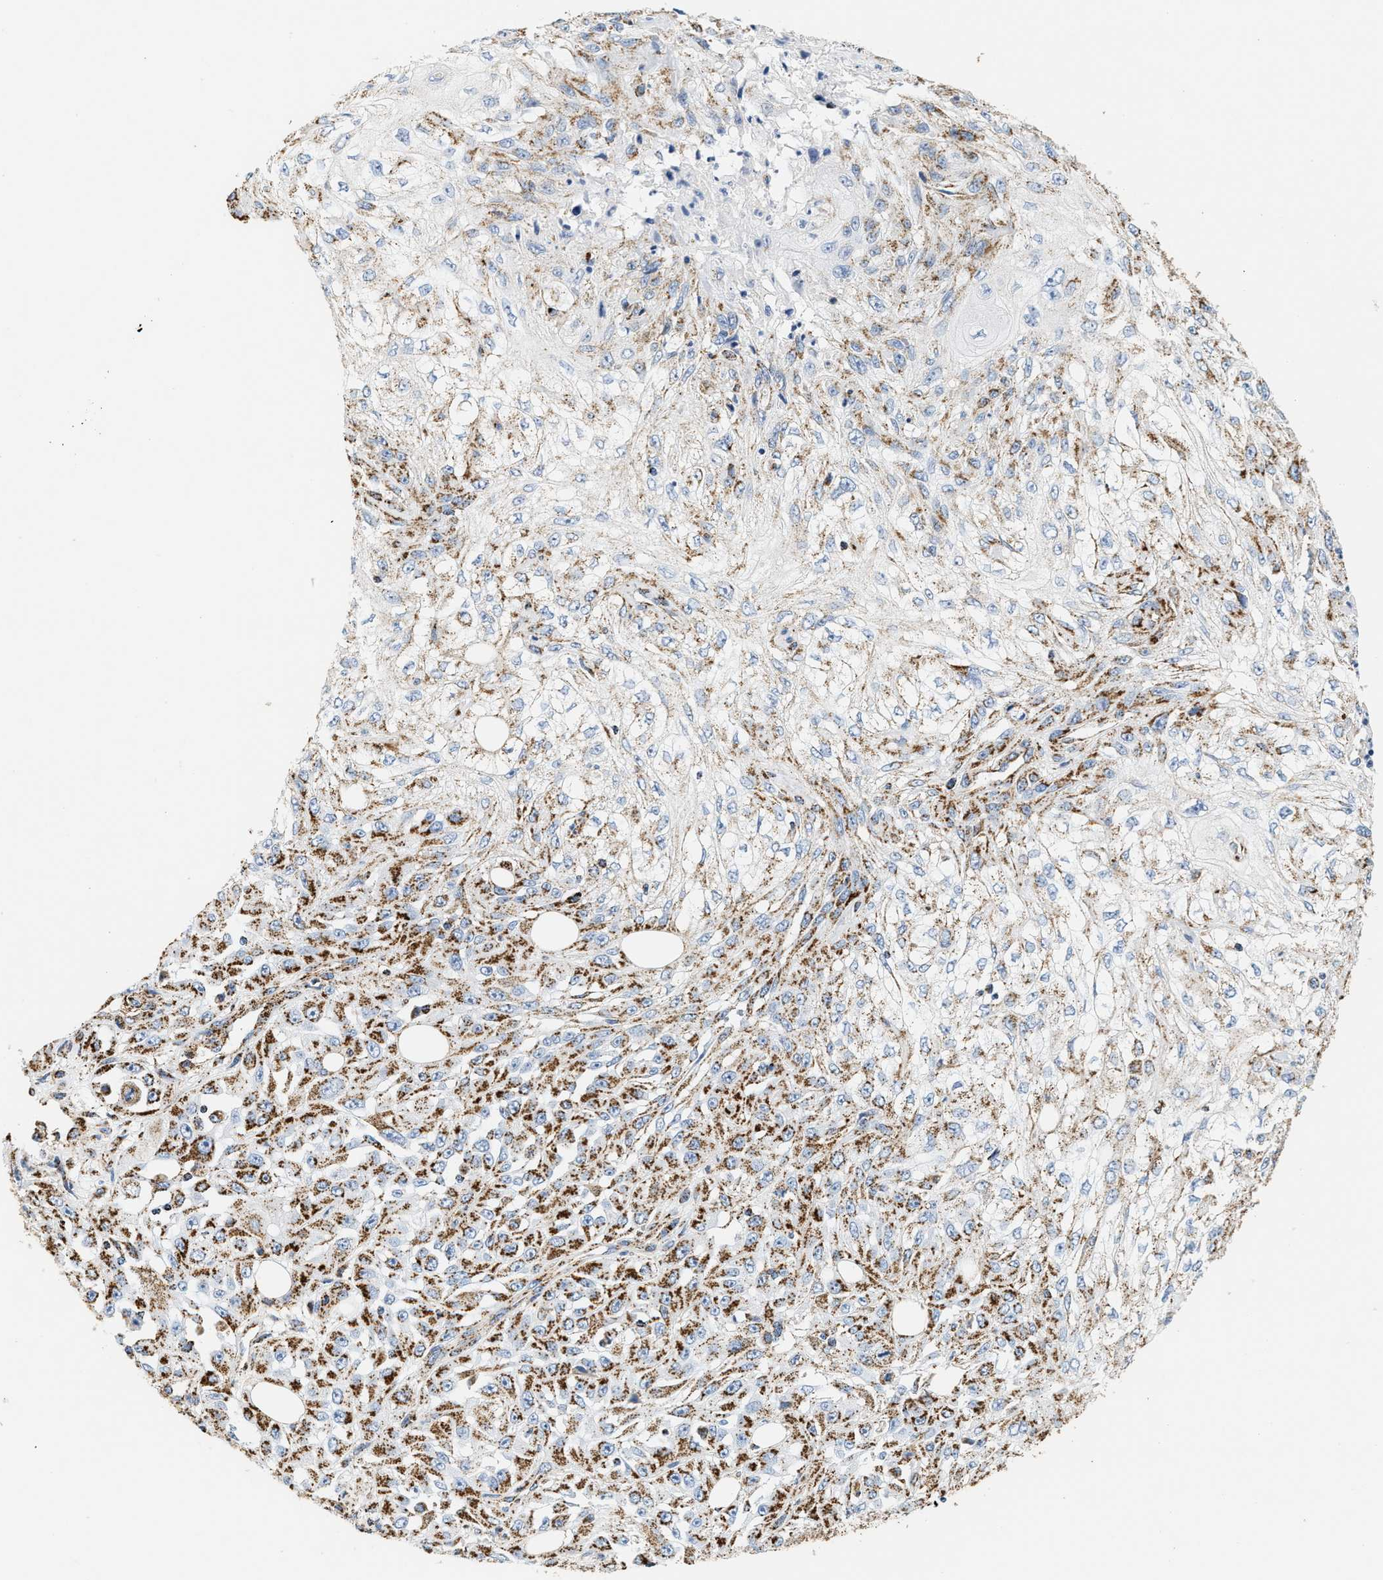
{"staining": {"intensity": "moderate", "quantity": ">75%", "location": "cytoplasmic/membranous"}, "tissue": "skin cancer", "cell_type": "Tumor cells", "image_type": "cancer", "snomed": [{"axis": "morphology", "description": "Squamous cell carcinoma, NOS"}, {"axis": "morphology", "description": "Squamous cell carcinoma, metastatic, NOS"}, {"axis": "topography", "description": "Skin"}, {"axis": "topography", "description": "Lymph node"}], "caption": "Immunohistochemical staining of metastatic squamous cell carcinoma (skin) exhibits medium levels of moderate cytoplasmic/membranous staining in about >75% of tumor cells.", "gene": "SHMT2", "patient": {"sex": "male", "age": 75}}